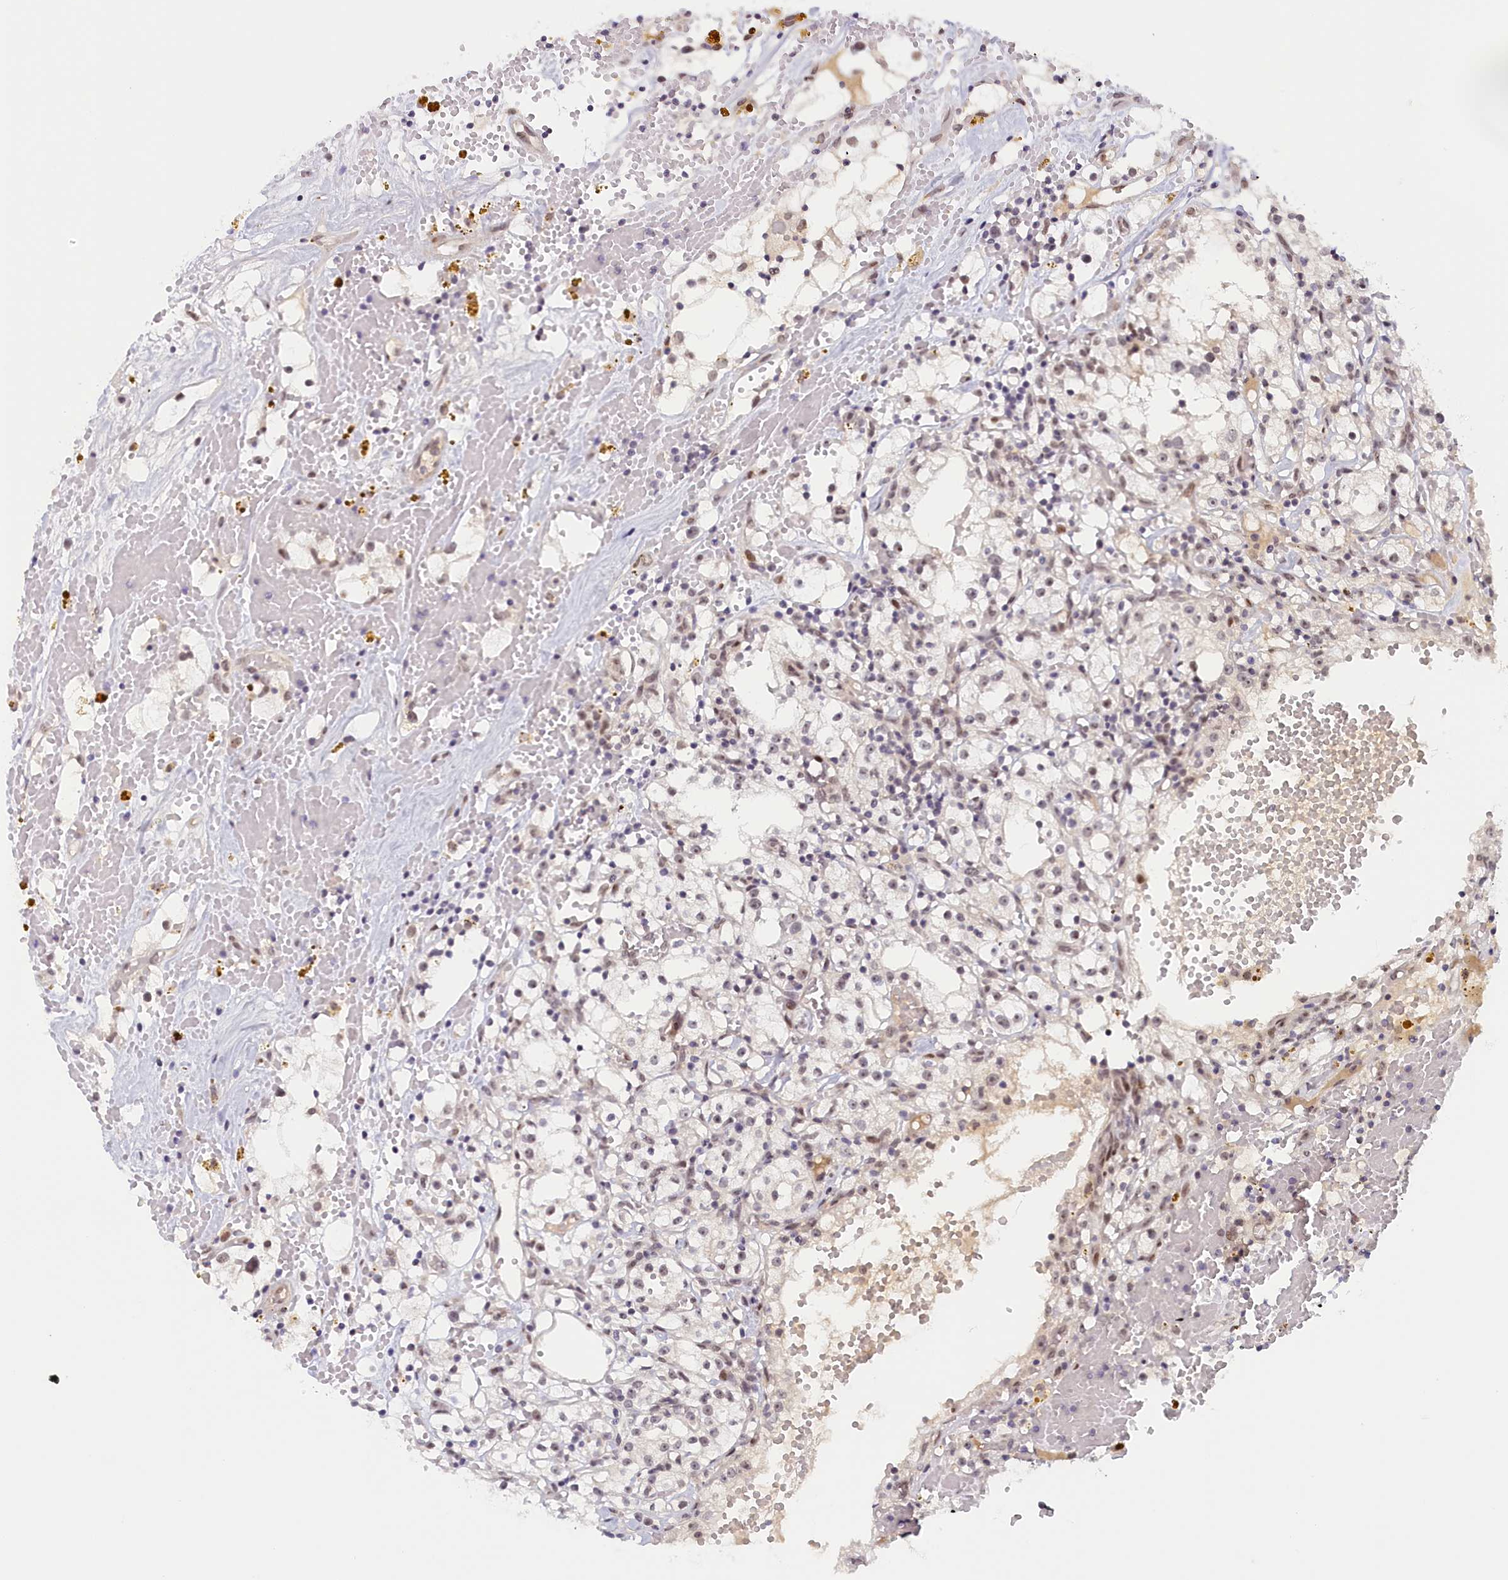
{"staining": {"intensity": "weak", "quantity": "25%-75%", "location": "nuclear"}, "tissue": "renal cancer", "cell_type": "Tumor cells", "image_type": "cancer", "snomed": [{"axis": "morphology", "description": "Adenocarcinoma, NOS"}, {"axis": "topography", "description": "Kidney"}], "caption": "Protein expression analysis of human adenocarcinoma (renal) reveals weak nuclear positivity in about 25%-75% of tumor cells.", "gene": "SEC31B", "patient": {"sex": "male", "age": 56}}